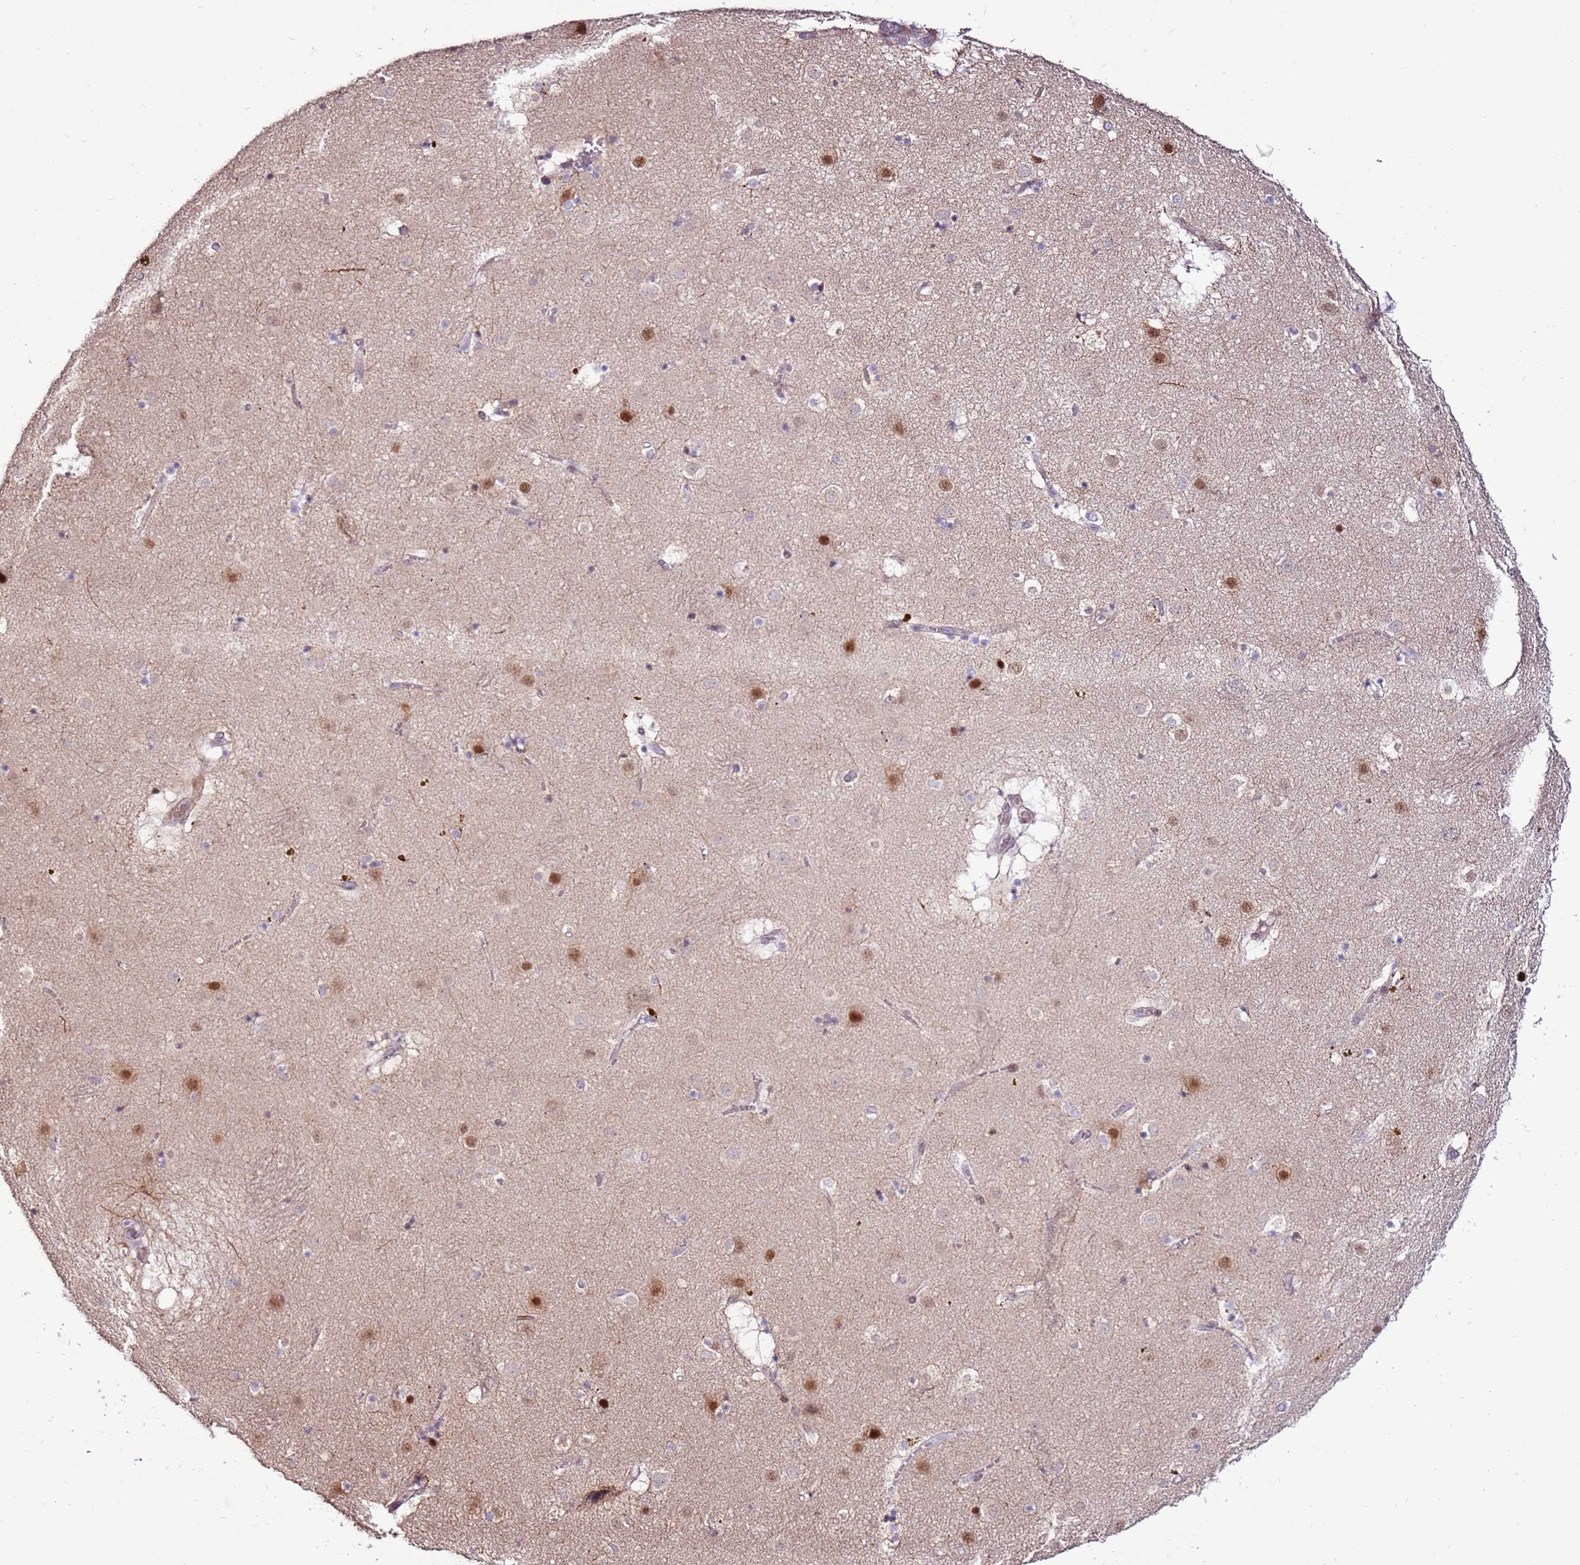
{"staining": {"intensity": "negative", "quantity": "none", "location": "none"}, "tissue": "caudate", "cell_type": "Glial cells", "image_type": "normal", "snomed": [{"axis": "morphology", "description": "Normal tissue, NOS"}, {"axis": "topography", "description": "Lateral ventricle wall"}], "caption": "Glial cells are negative for brown protein staining in unremarkable caudate. (Stains: DAB immunohistochemistry with hematoxylin counter stain, Microscopy: brightfield microscopy at high magnification).", "gene": "LGI4", "patient": {"sex": "male", "age": 70}}